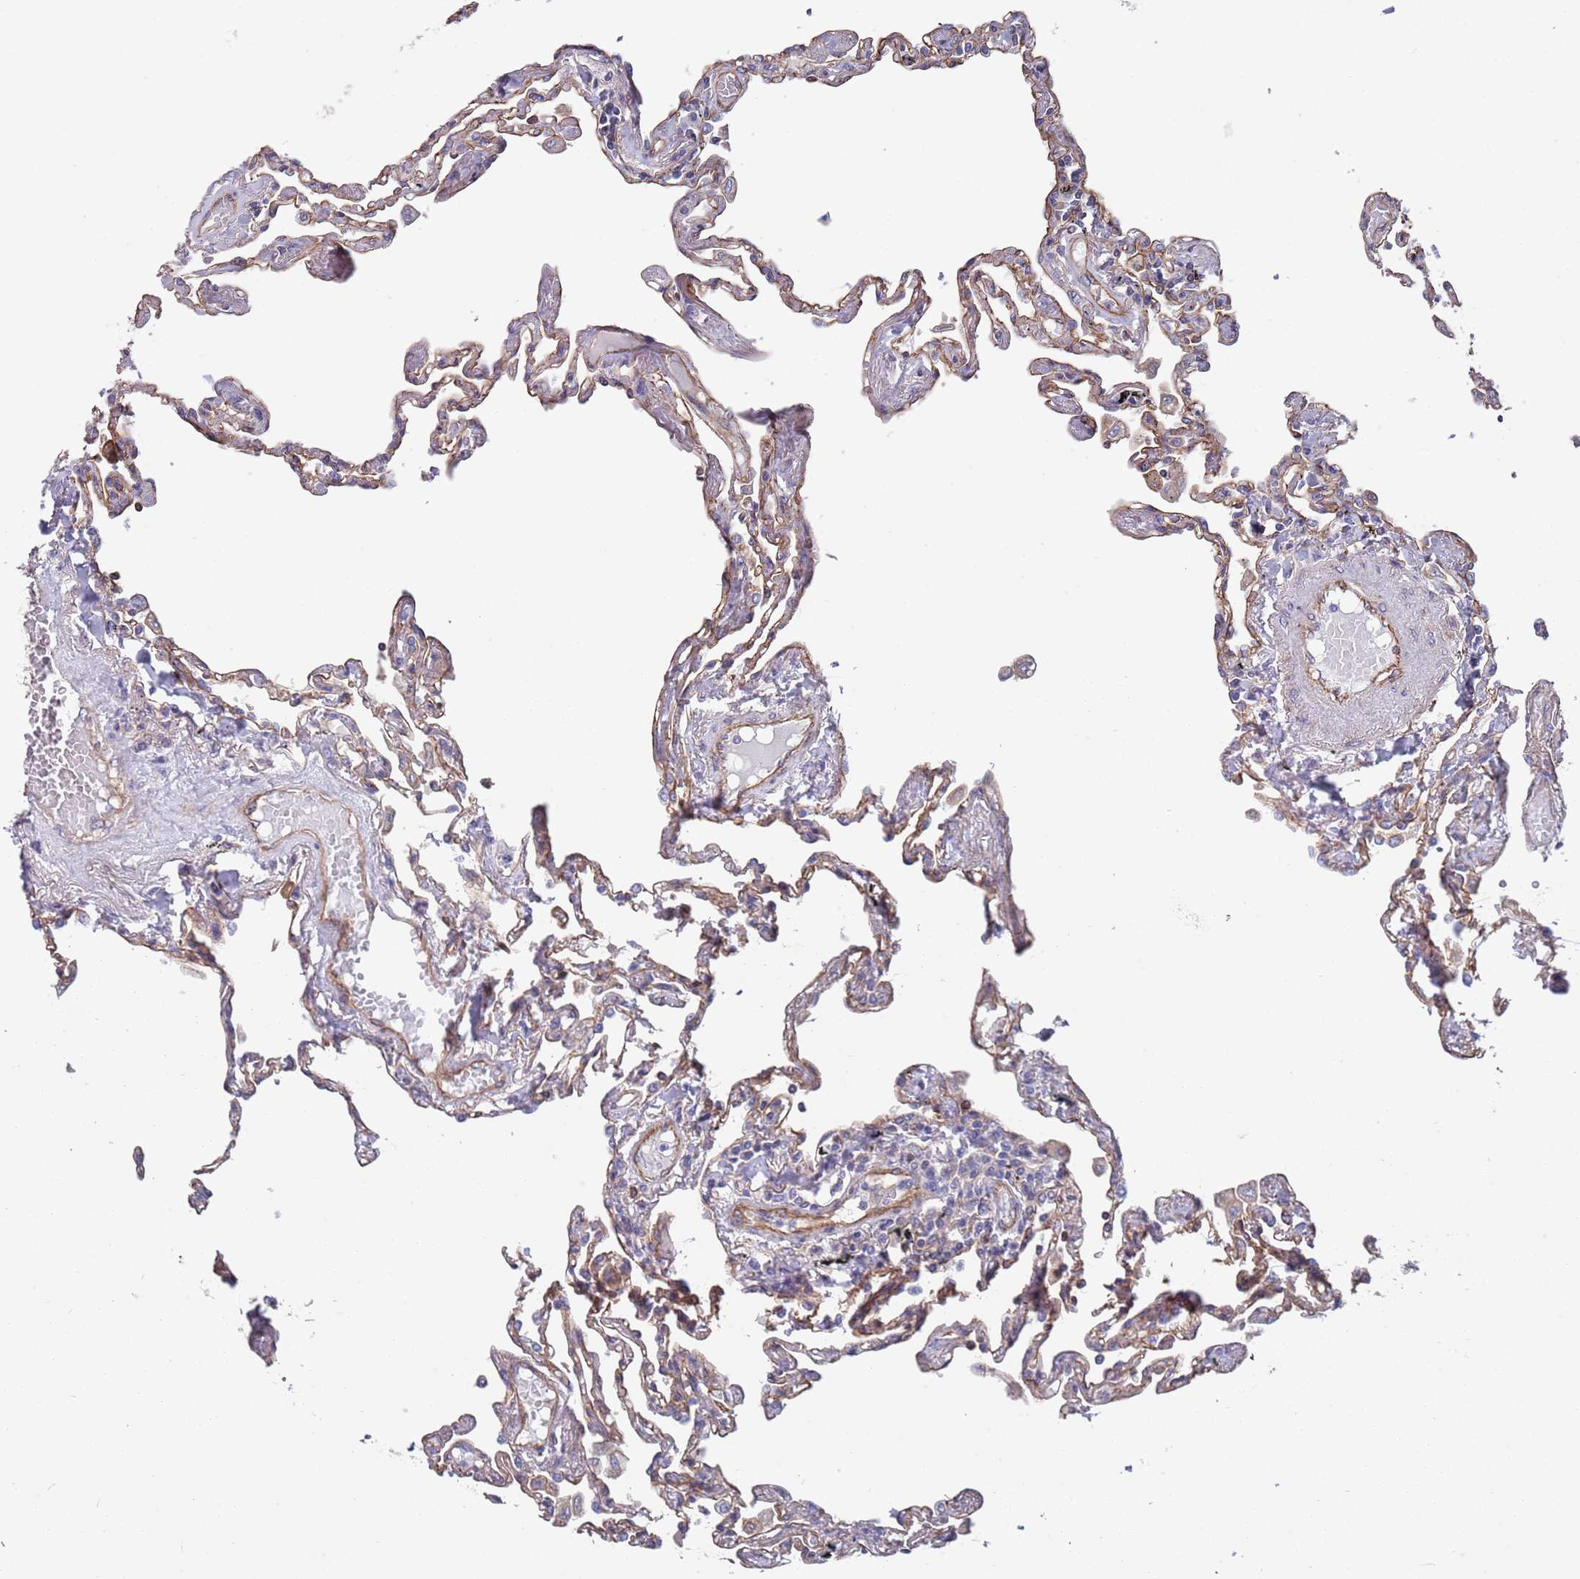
{"staining": {"intensity": "weak", "quantity": ">75%", "location": "cytoplasmic/membranous"}, "tissue": "lung", "cell_type": "Alveolar cells", "image_type": "normal", "snomed": [{"axis": "morphology", "description": "Normal tissue, NOS"}, {"axis": "topography", "description": "Lung"}], "caption": "Lung stained with immunohistochemistry exhibits weak cytoplasmic/membranous positivity in approximately >75% of alveolar cells. (IHC, brightfield microscopy, high magnification).", "gene": "JAKMIP2", "patient": {"sex": "female", "age": 67}}